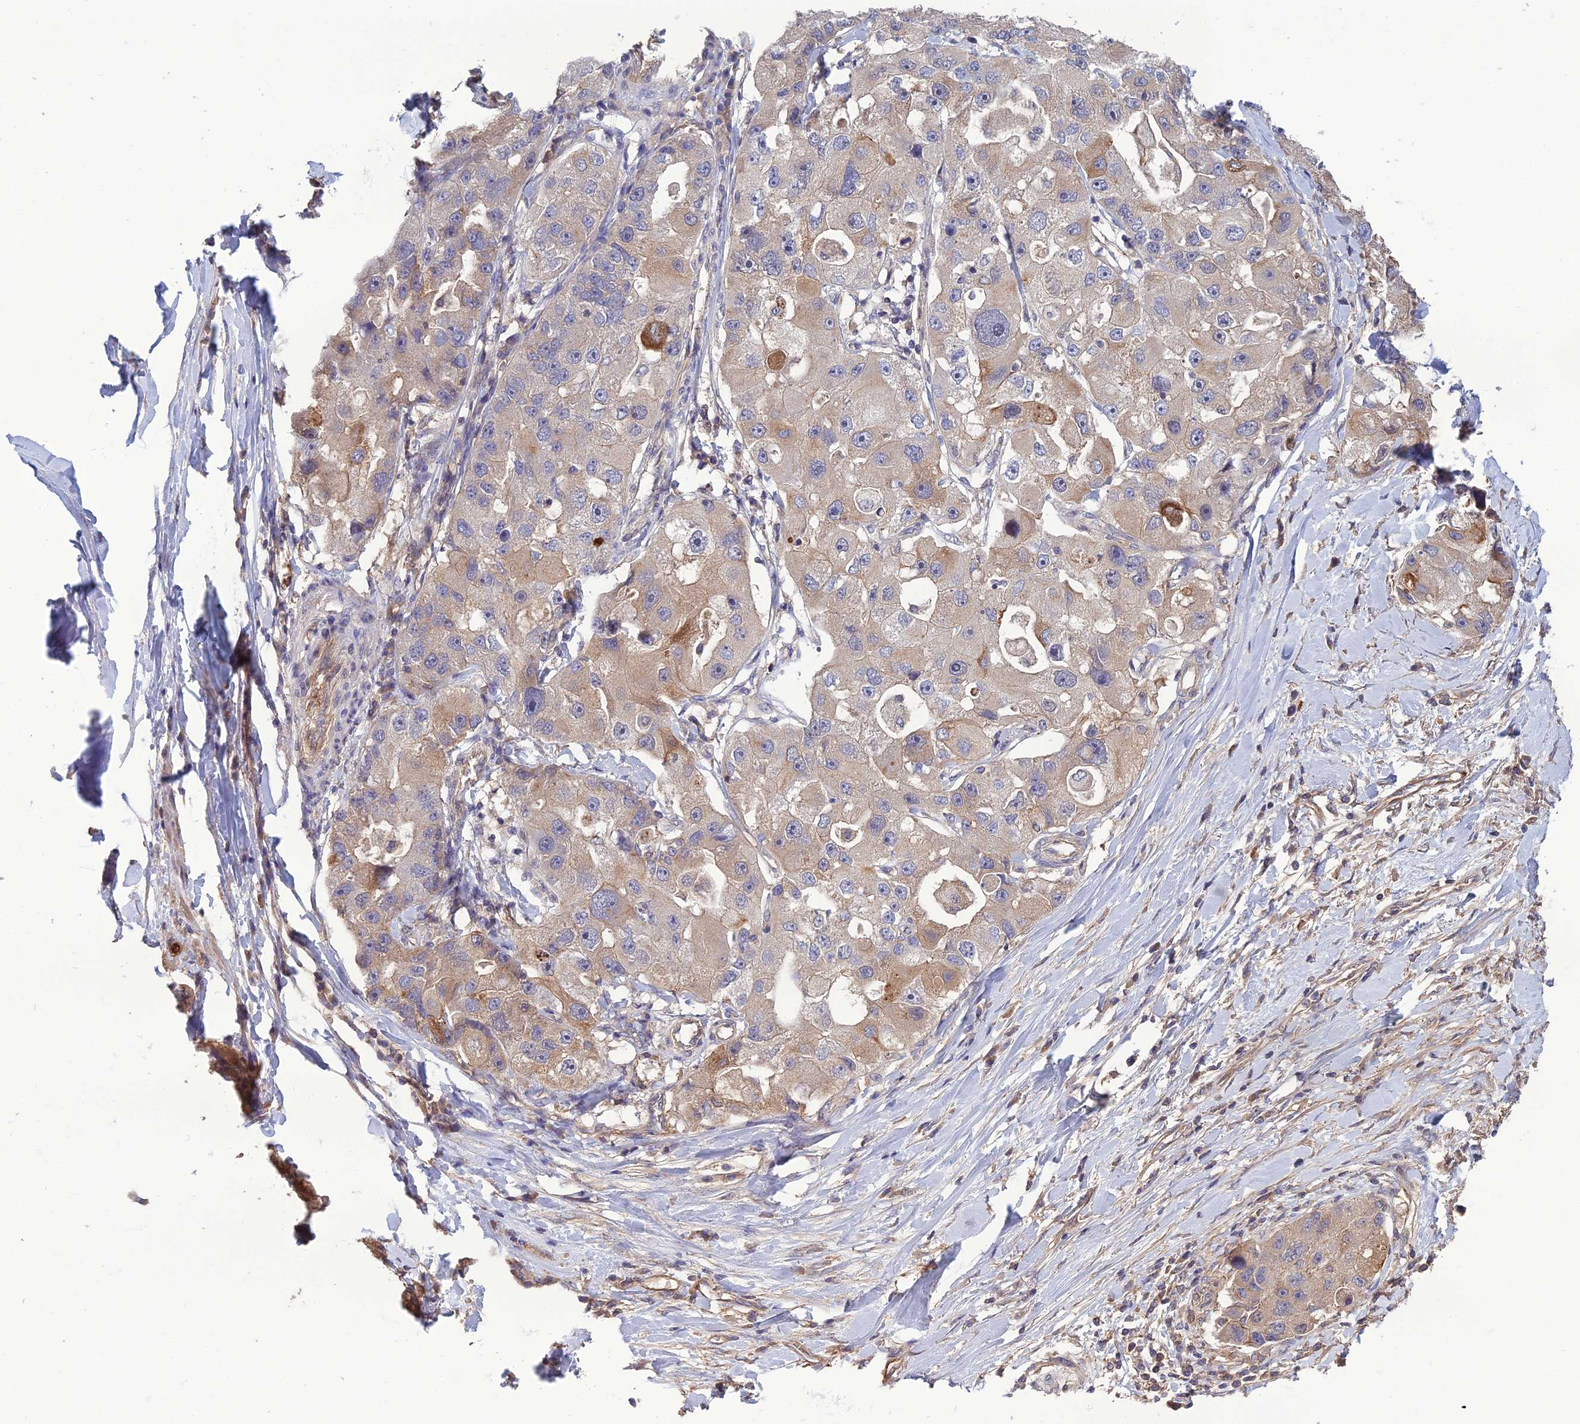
{"staining": {"intensity": "negative", "quantity": "none", "location": "none"}, "tissue": "lung cancer", "cell_type": "Tumor cells", "image_type": "cancer", "snomed": [{"axis": "morphology", "description": "Adenocarcinoma, NOS"}, {"axis": "topography", "description": "Lung"}], "caption": "An immunohistochemistry image of adenocarcinoma (lung) is shown. There is no staining in tumor cells of adenocarcinoma (lung).", "gene": "GALR2", "patient": {"sex": "female", "age": 54}}